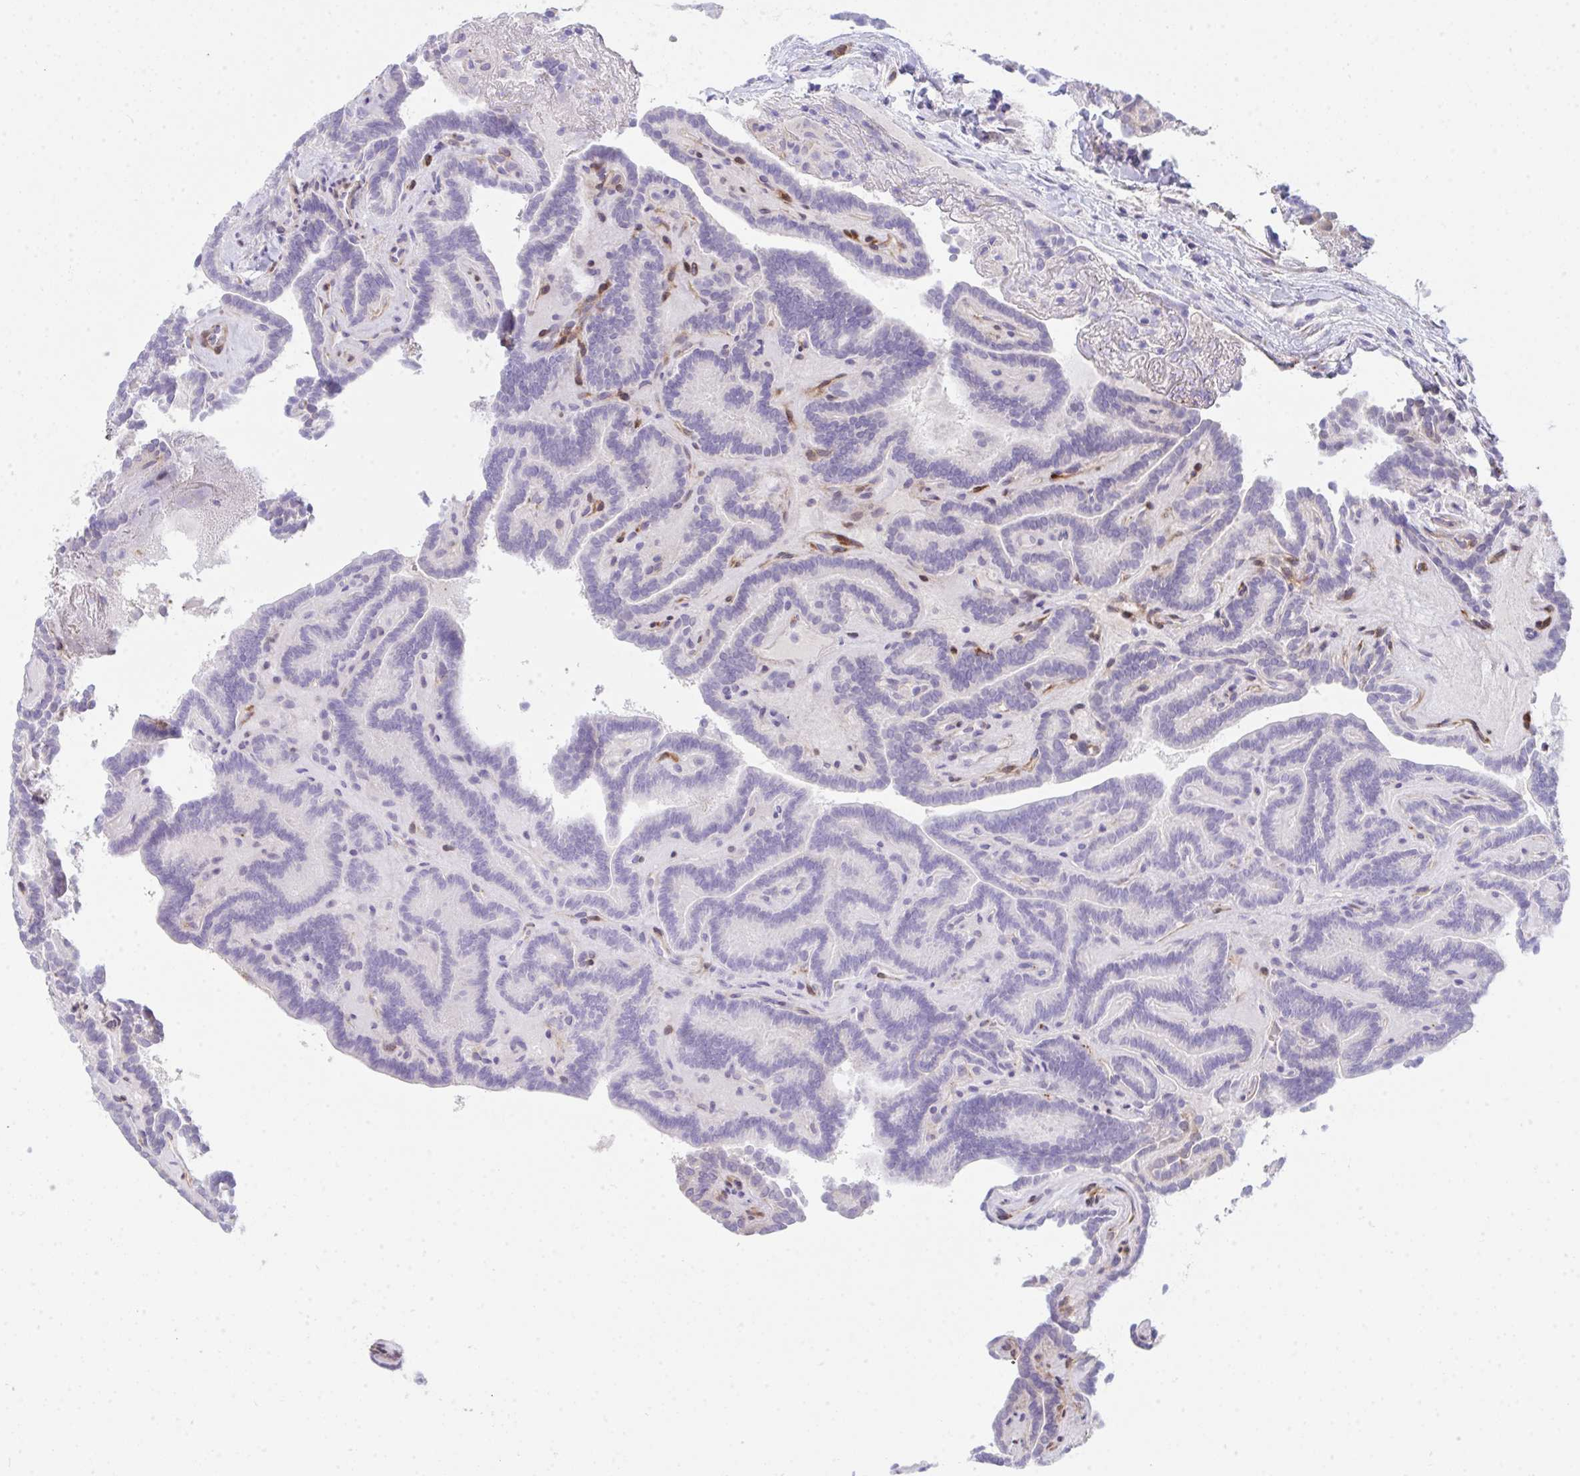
{"staining": {"intensity": "negative", "quantity": "none", "location": "none"}, "tissue": "thyroid cancer", "cell_type": "Tumor cells", "image_type": "cancer", "snomed": [{"axis": "morphology", "description": "Papillary adenocarcinoma, NOS"}, {"axis": "topography", "description": "Thyroid gland"}], "caption": "Tumor cells show no significant protein staining in thyroid papillary adenocarcinoma. (DAB immunohistochemistry (IHC) with hematoxylin counter stain).", "gene": "GAB1", "patient": {"sex": "female", "age": 21}}